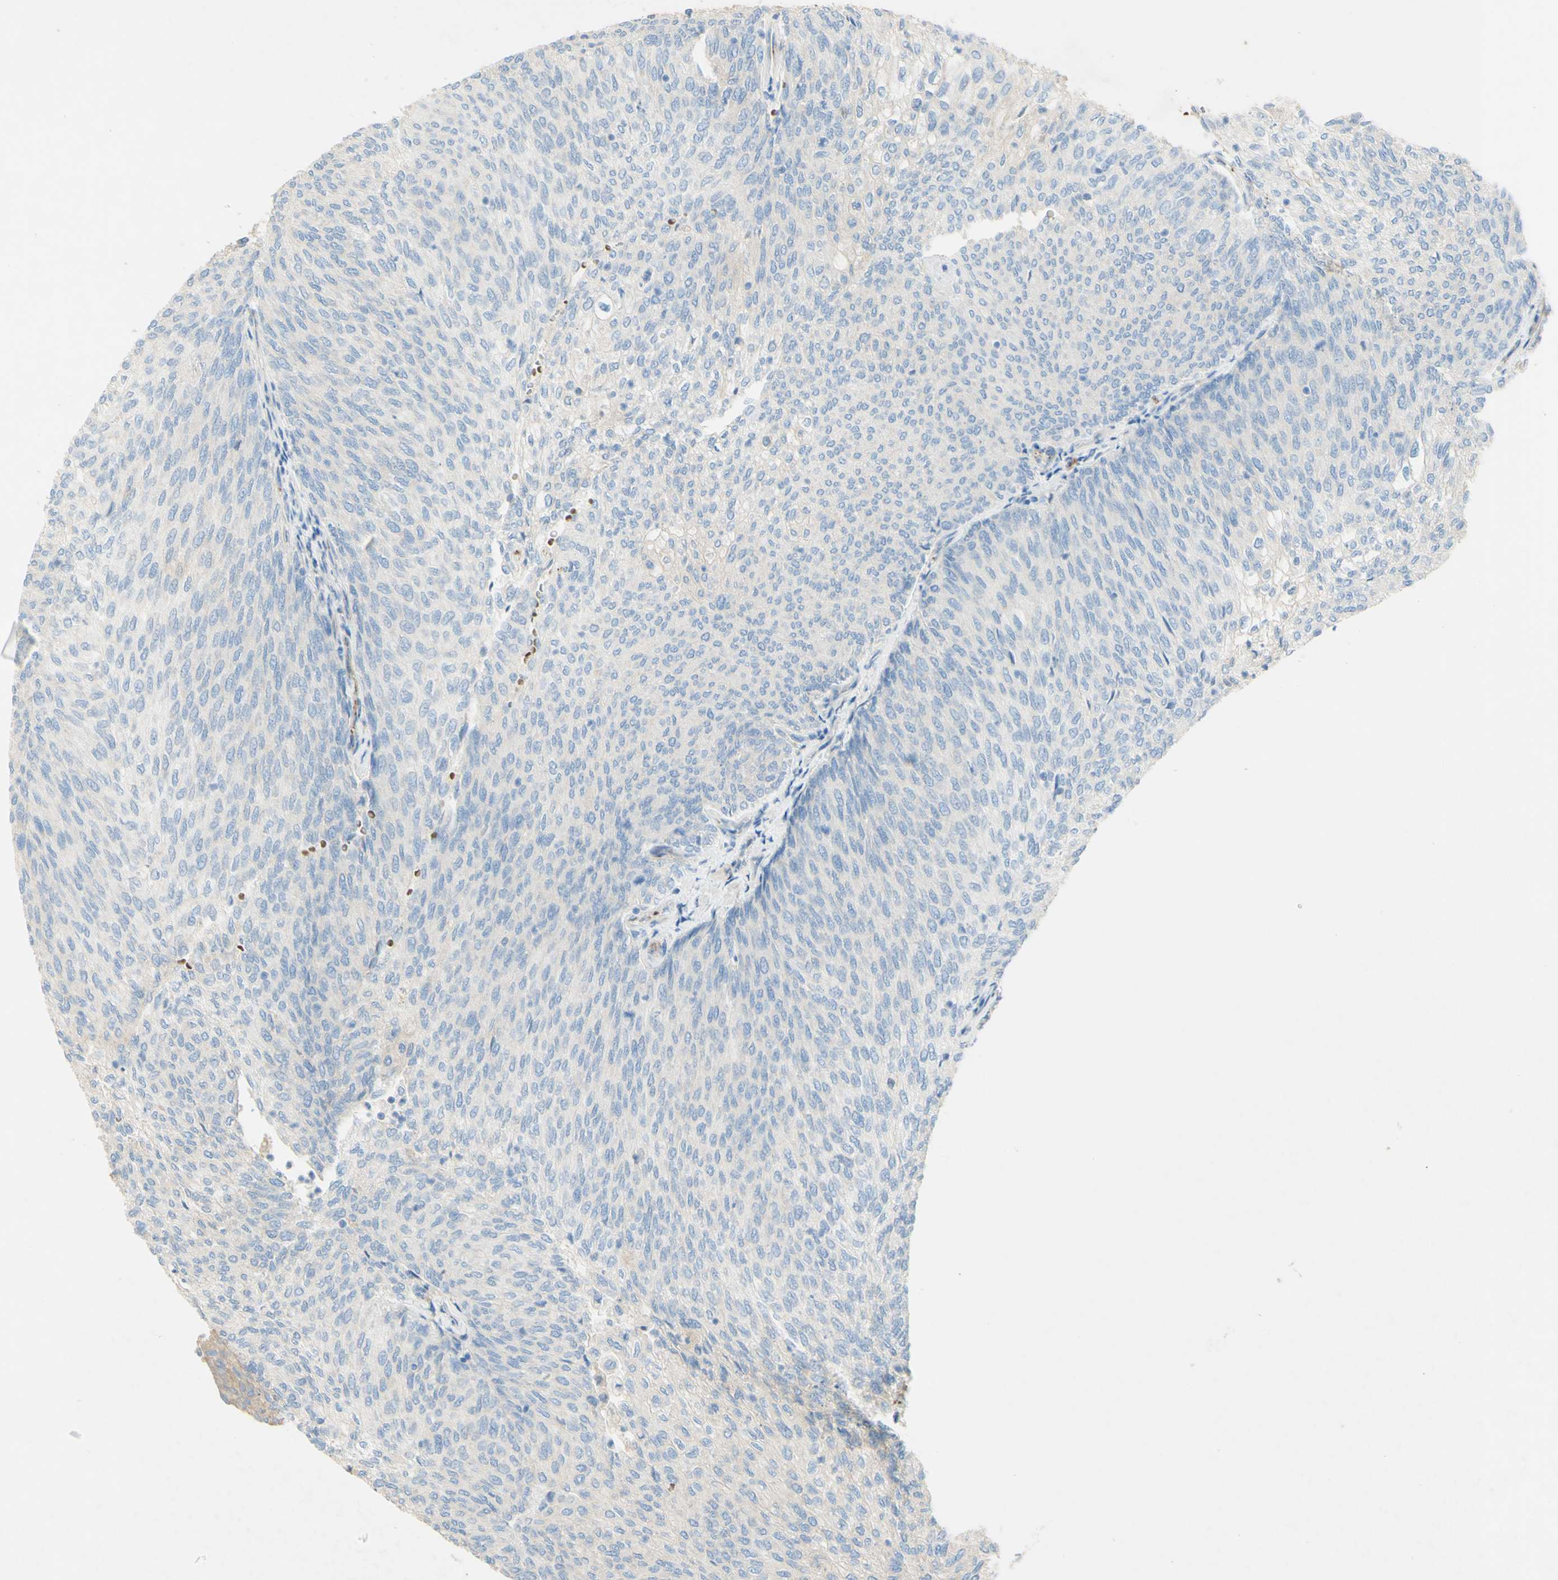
{"staining": {"intensity": "negative", "quantity": "none", "location": "none"}, "tissue": "urothelial cancer", "cell_type": "Tumor cells", "image_type": "cancer", "snomed": [{"axis": "morphology", "description": "Urothelial carcinoma, Low grade"}, {"axis": "topography", "description": "Urinary bladder"}], "caption": "A histopathology image of human urothelial carcinoma (low-grade) is negative for staining in tumor cells. Nuclei are stained in blue.", "gene": "GAN", "patient": {"sex": "female", "age": 79}}